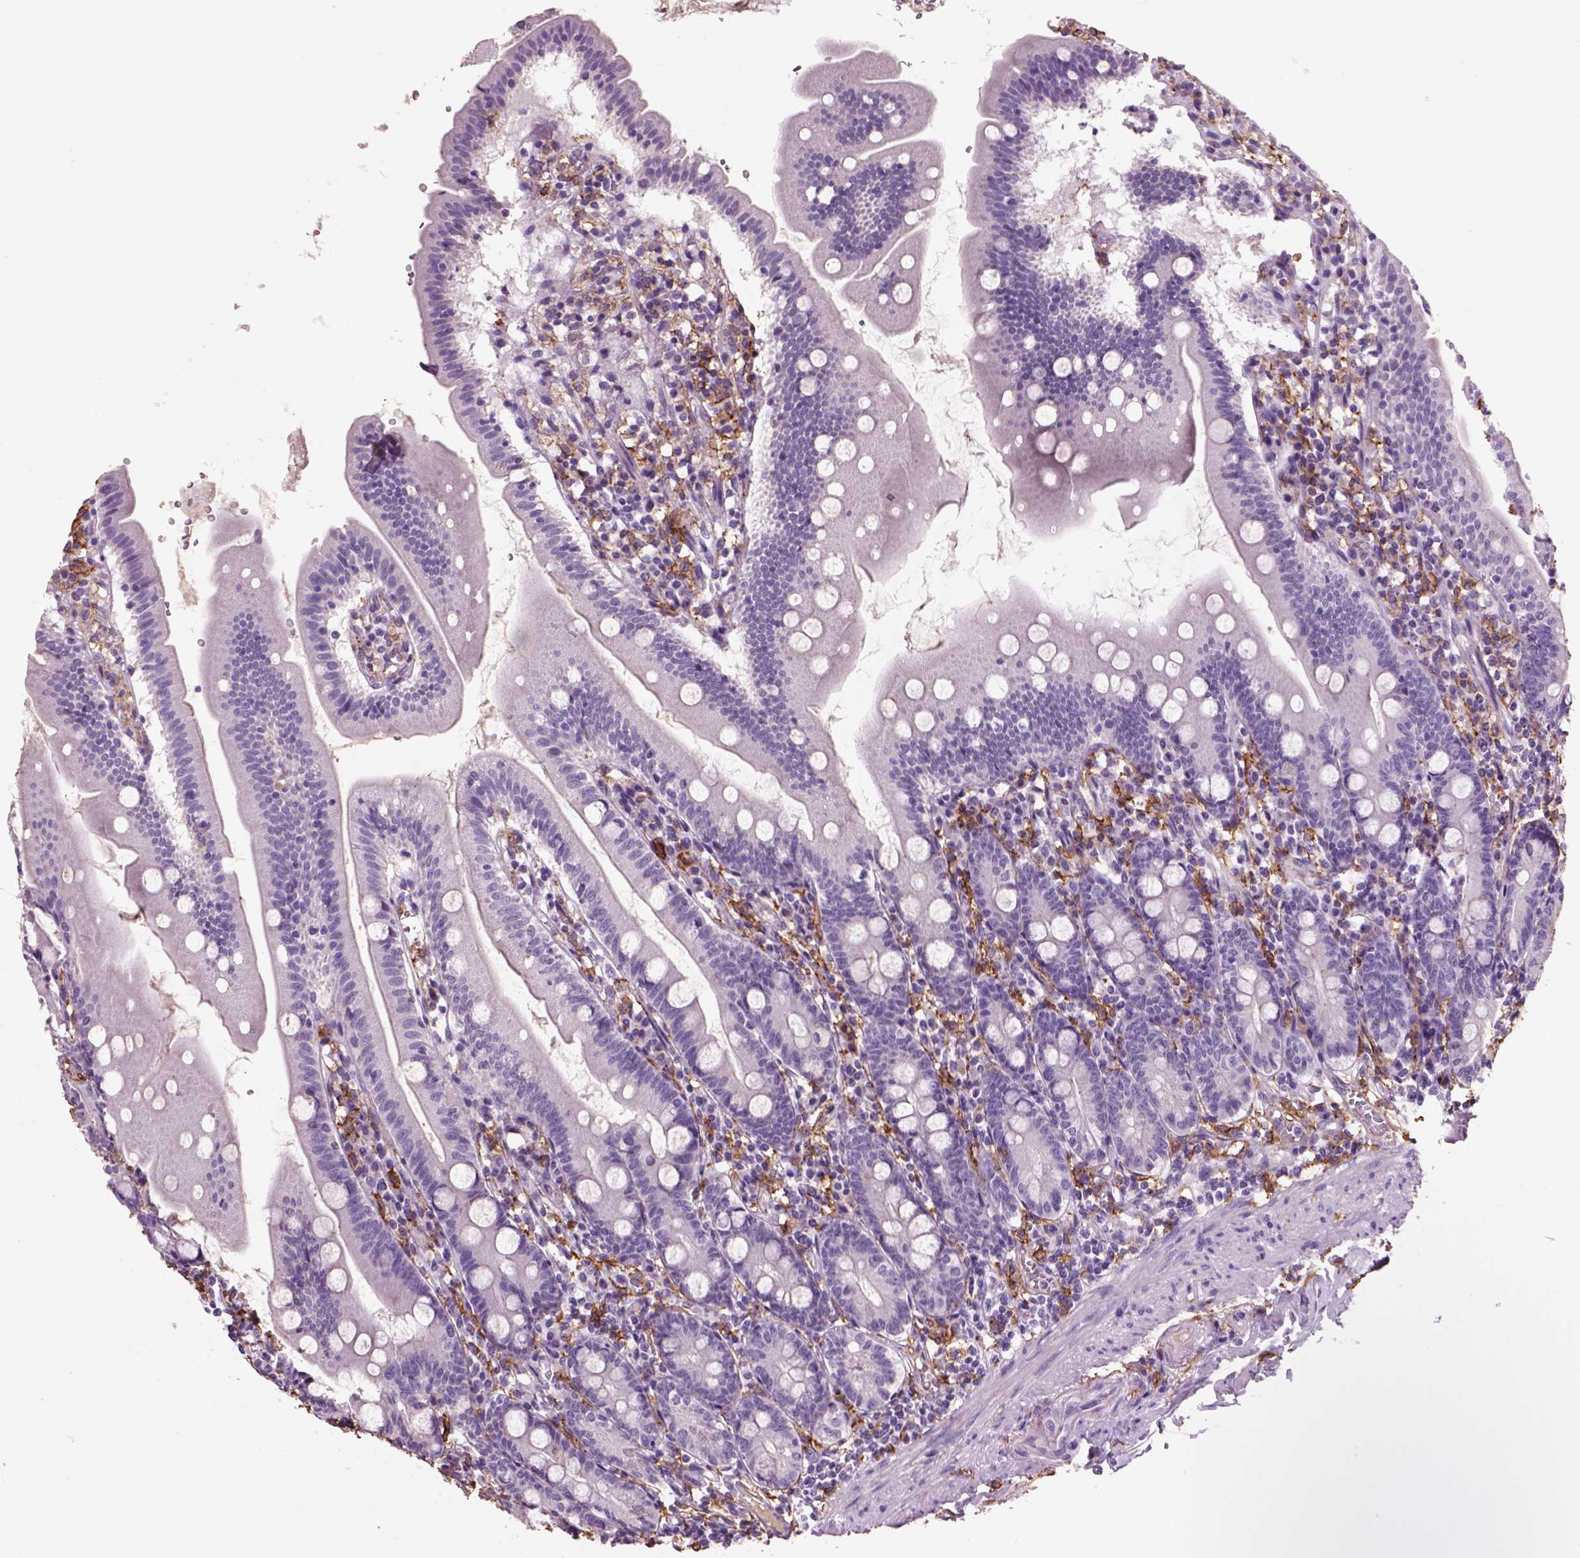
{"staining": {"intensity": "negative", "quantity": "none", "location": "none"}, "tissue": "duodenum", "cell_type": "Glandular cells", "image_type": "normal", "snomed": [{"axis": "morphology", "description": "Normal tissue, NOS"}, {"axis": "topography", "description": "Duodenum"}], "caption": "A high-resolution image shows immunohistochemistry (IHC) staining of benign duodenum, which exhibits no significant expression in glandular cells. (Immunohistochemistry, brightfield microscopy, high magnification).", "gene": "CD14", "patient": {"sex": "female", "age": 67}}